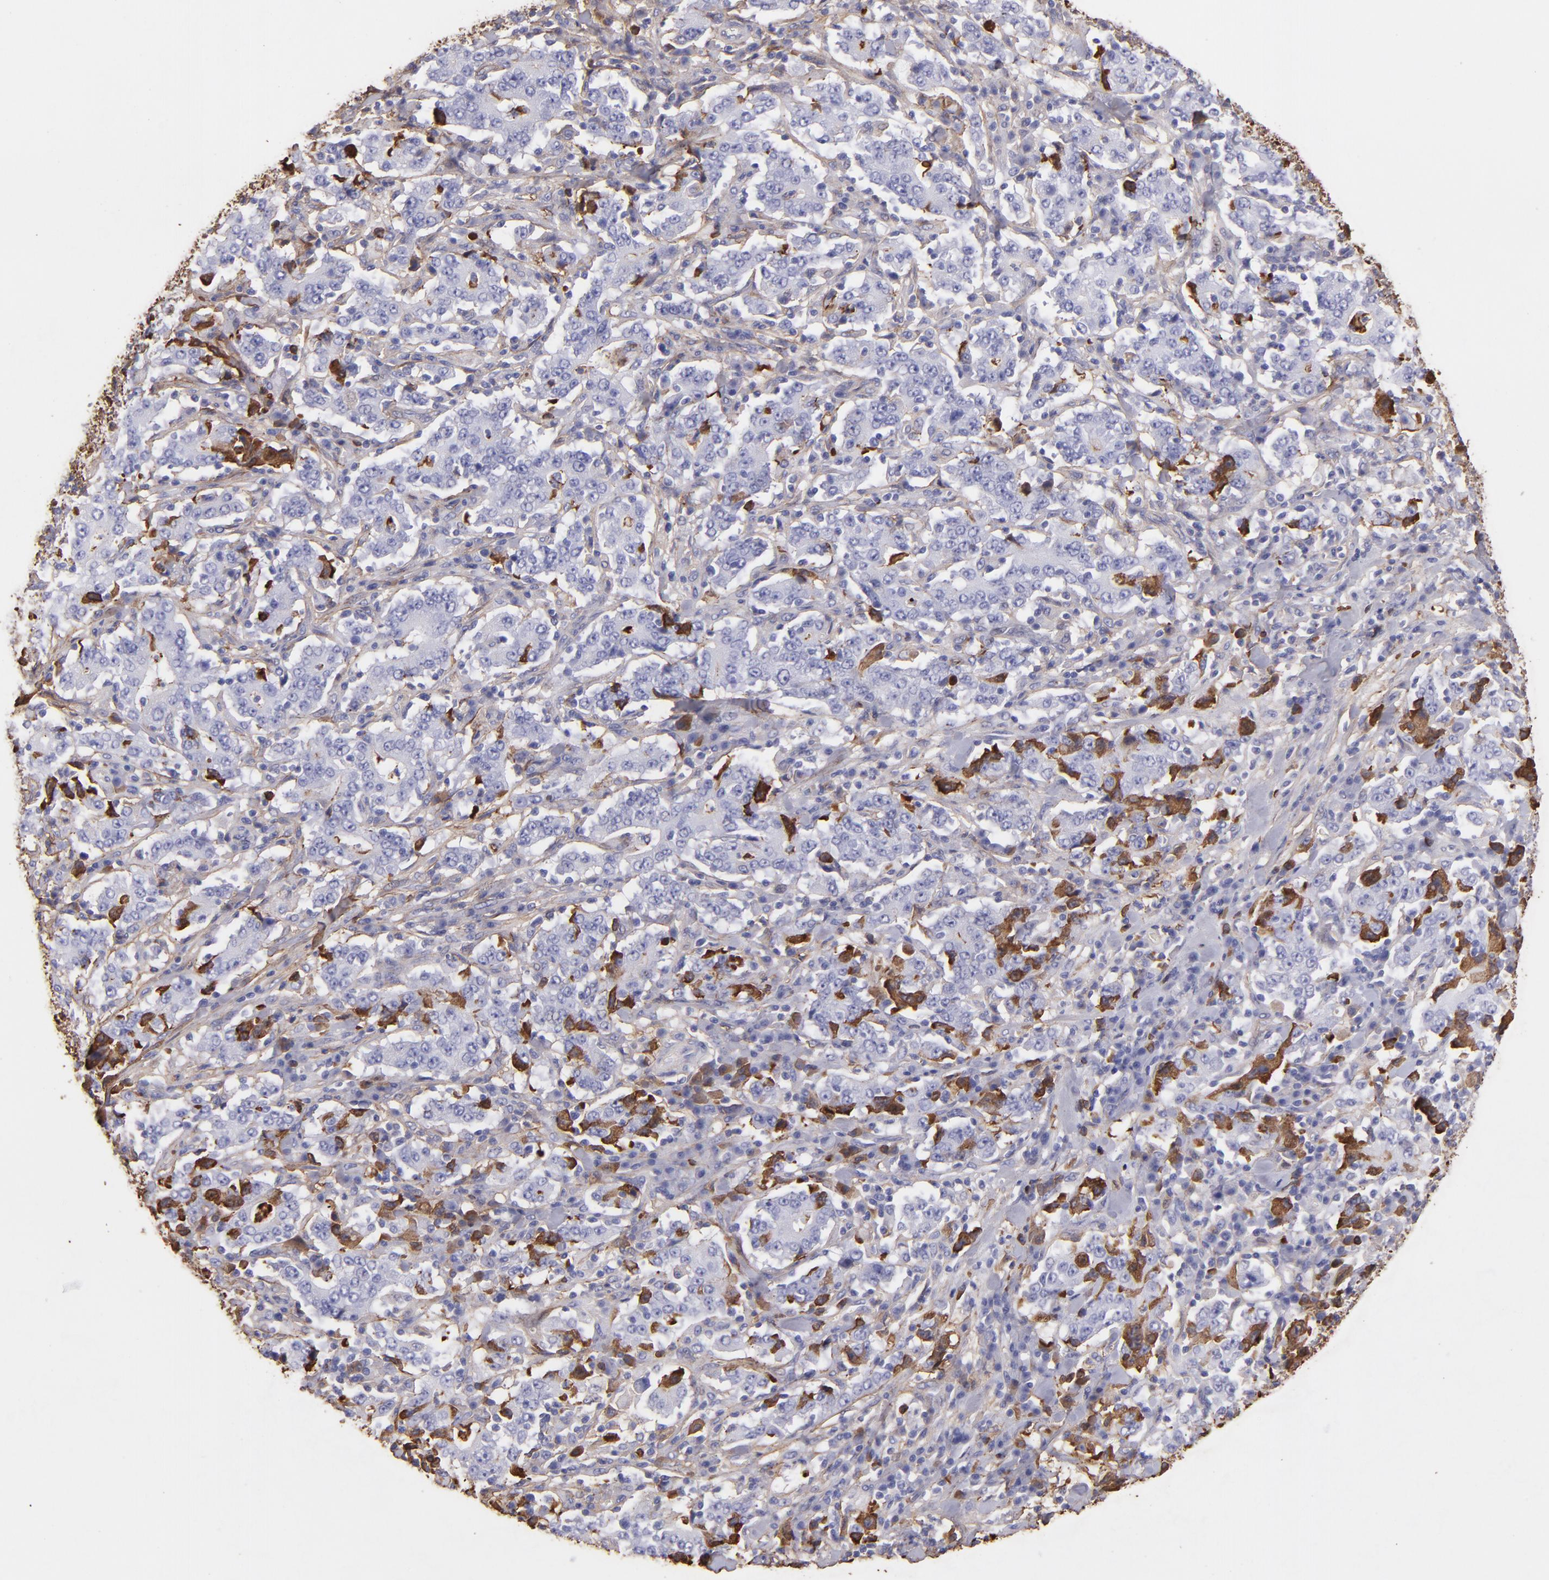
{"staining": {"intensity": "weak", "quantity": "<25%", "location": "cytoplasmic/membranous"}, "tissue": "stomach cancer", "cell_type": "Tumor cells", "image_type": "cancer", "snomed": [{"axis": "morphology", "description": "Normal tissue, NOS"}, {"axis": "morphology", "description": "Adenocarcinoma, NOS"}, {"axis": "topography", "description": "Stomach, upper"}, {"axis": "topography", "description": "Stomach"}], "caption": "IHC micrograph of human adenocarcinoma (stomach) stained for a protein (brown), which reveals no staining in tumor cells. Brightfield microscopy of IHC stained with DAB (3,3'-diaminobenzidine) (brown) and hematoxylin (blue), captured at high magnification.", "gene": "FGB", "patient": {"sex": "male", "age": 59}}